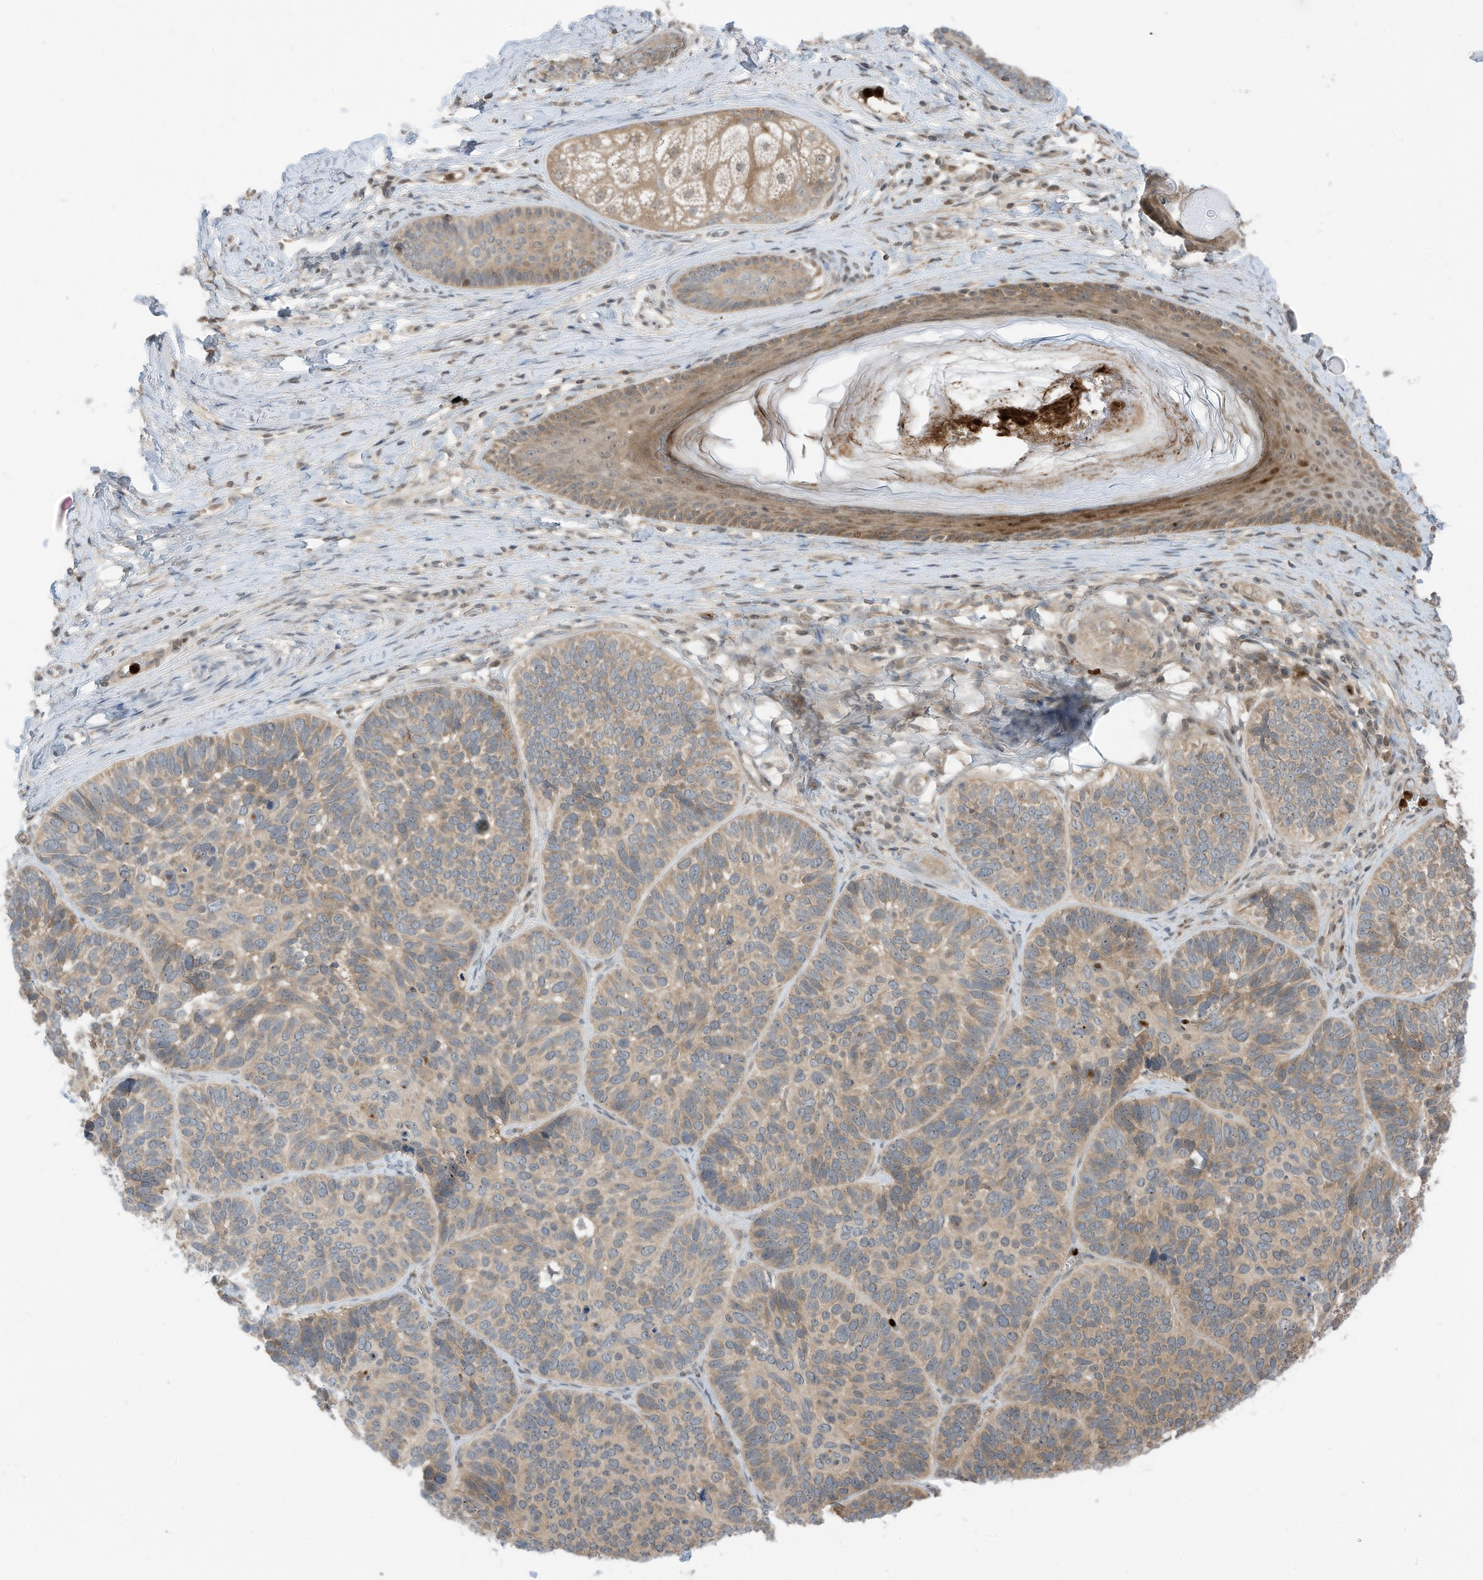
{"staining": {"intensity": "weak", "quantity": "25%-75%", "location": "cytoplasmic/membranous"}, "tissue": "skin cancer", "cell_type": "Tumor cells", "image_type": "cancer", "snomed": [{"axis": "morphology", "description": "Basal cell carcinoma"}, {"axis": "topography", "description": "Skin"}], "caption": "Immunohistochemical staining of human skin cancer shows low levels of weak cytoplasmic/membranous positivity in approximately 25%-75% of tumor cells. The staining is performed using DAB brown chromogen to label protein expression. The nuclei are counter-stained blue using hematoxylin.", "gene": "CNKSR1", "patient": {"sex": "male", "age": 62}}